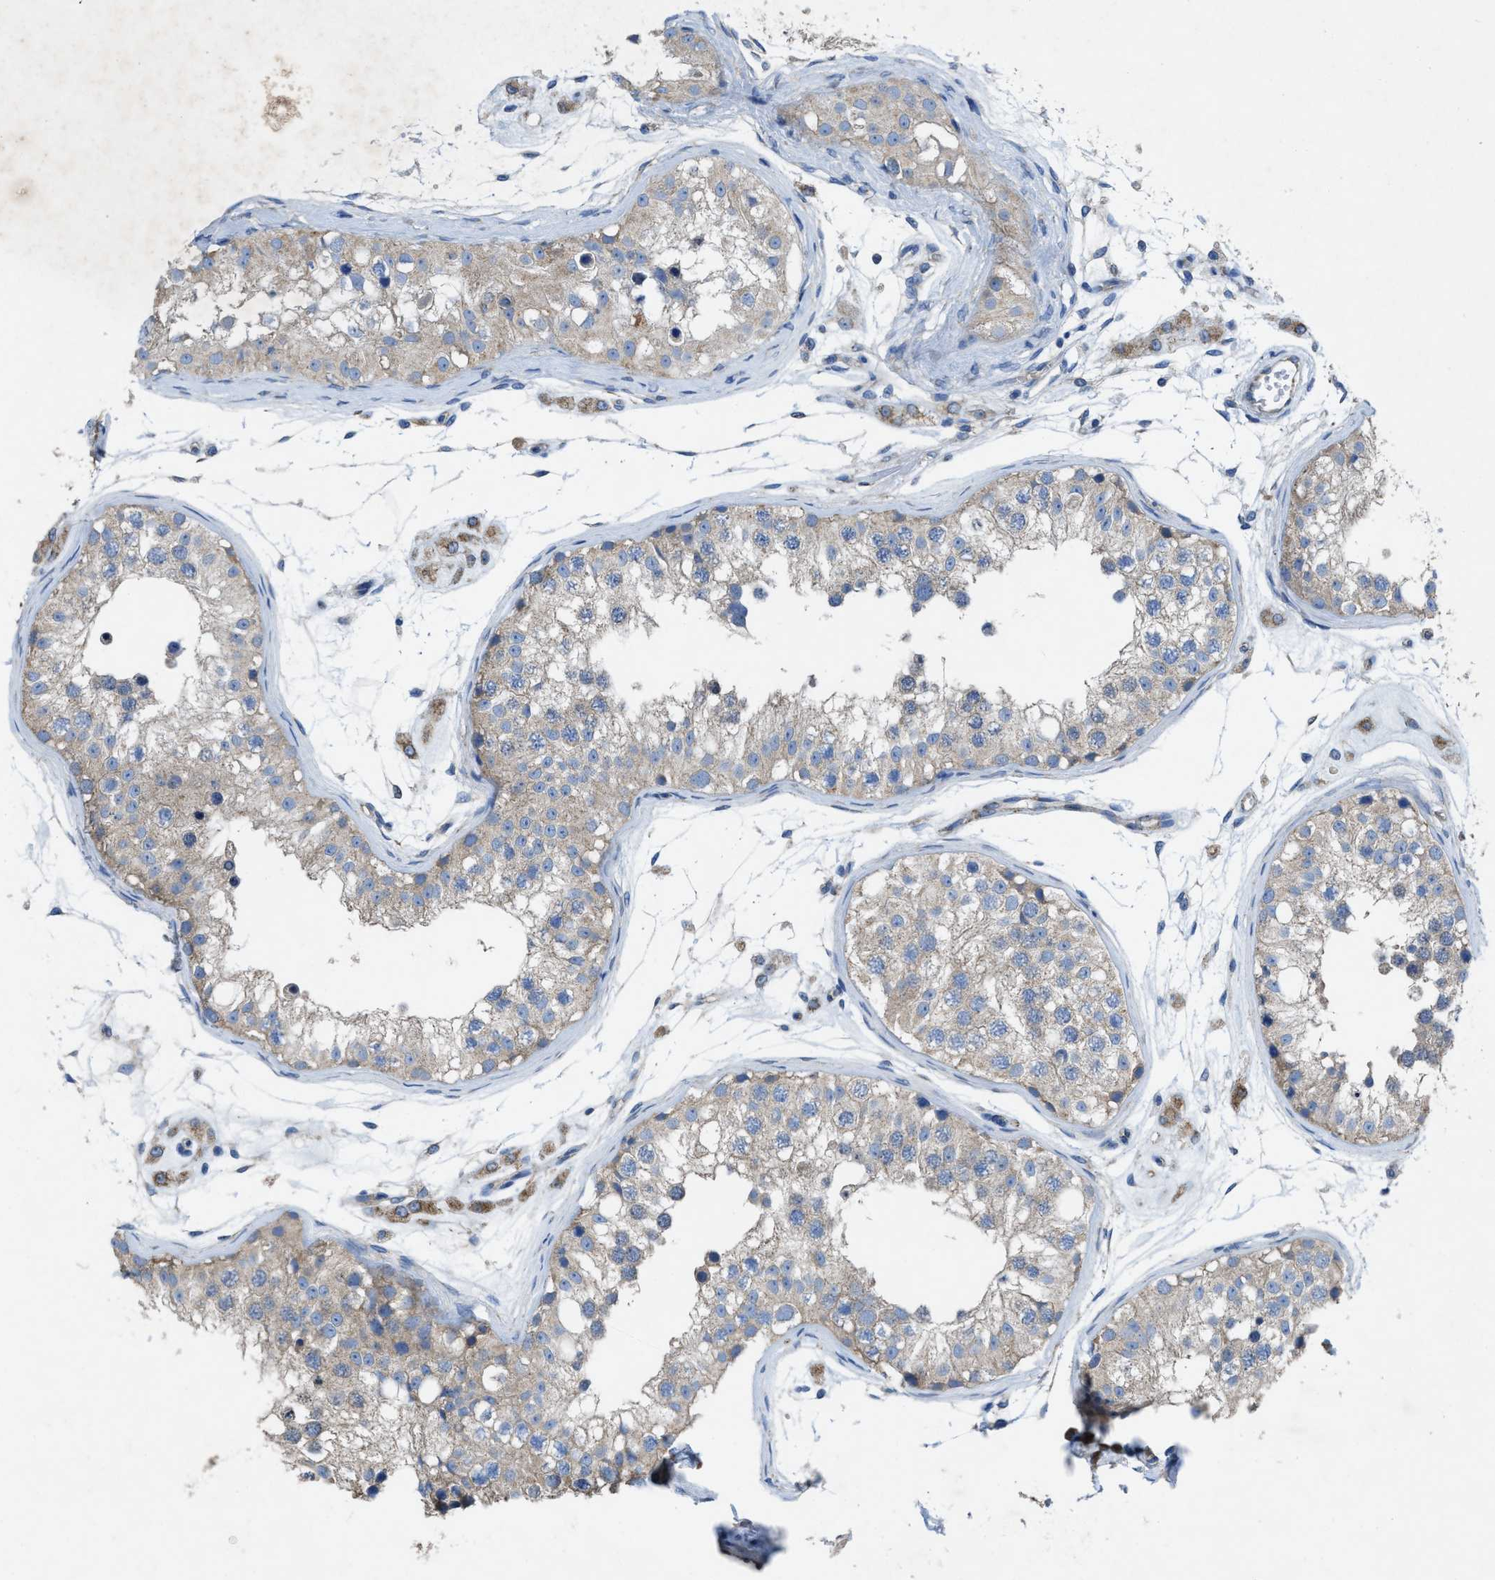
{"staining": {"intensity": "weak", "quantity": ">75%", "location": "cytoplasmic/membranous"}, "tissue": "testis", "cell_type": "Cells in seminiferous ducts", "image_type": "normal", "snomed": [{"axis": "morphology", "description": "Normal tissue, NOS"}, {"axis": "morphology", "description": "Adenocarcinoma, metastatic, NOS"}, {"axis": "topography", "description": "Testis"}], "caption": "High-power microscopy captured an immunohistochemistry (IHC) photomicrograph of normal testis, revealing weak cytoplasmic/membranous expression in approximately >75% of cells in seminiferous ducts.", "gene": "DOLPP1", "patient": {"sex": "male", "age": 26}}